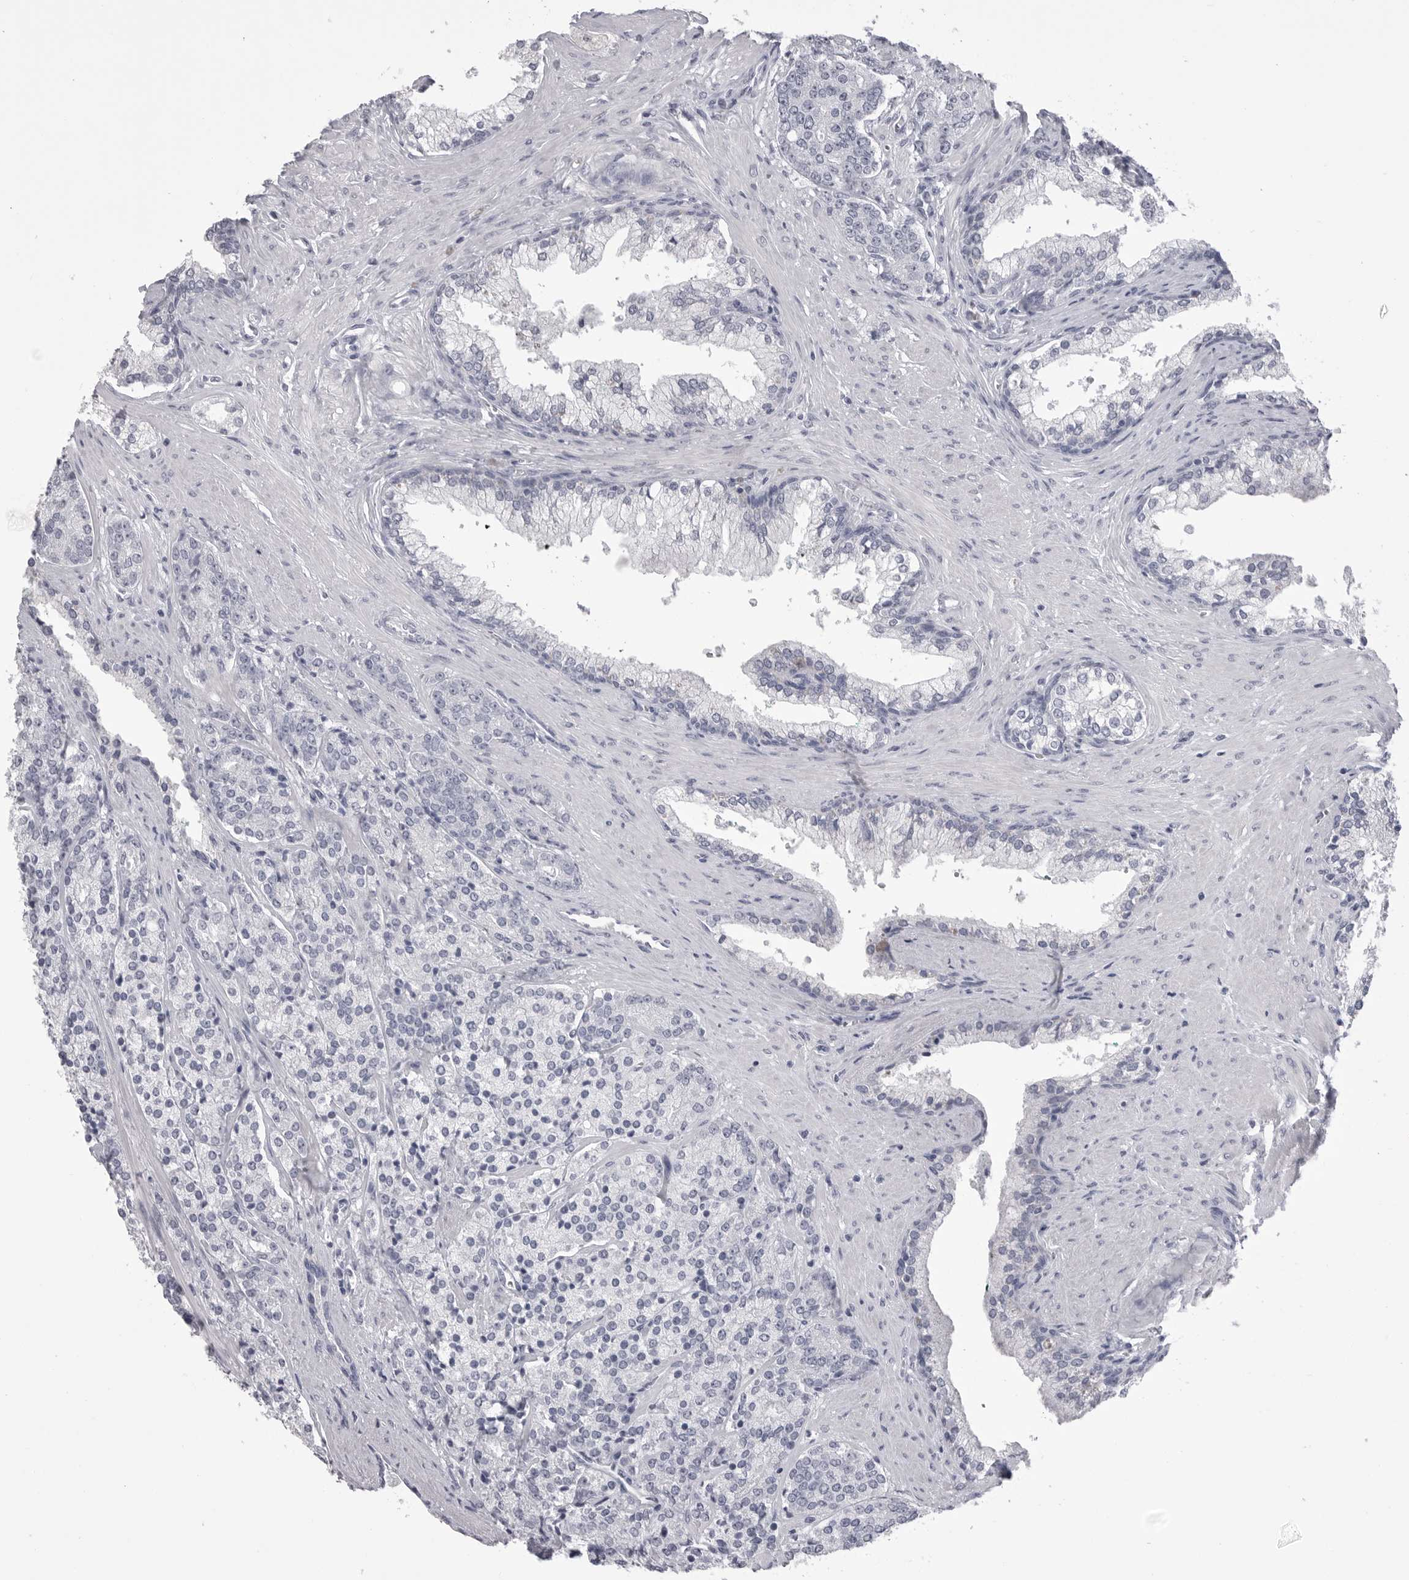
{"staining": {"intensity": "negative", "quantity": "none", "location": "none"}, "tissue": "prostate cancer", "cell_type": "Tumor cells", "image_type": "cancer", "snomed": [{"axis": "morphology", "description": "Adenocarcinoma, High grade"}, {"axis": "topography", "description": "Prostate"}], "caption": "High-grade adenocarcinoma (prostate) stained for a protein using IHC reveals no expression tumor cells.", "gene": "SERPING1", "patient": {"sex": "male", "age": 71}}